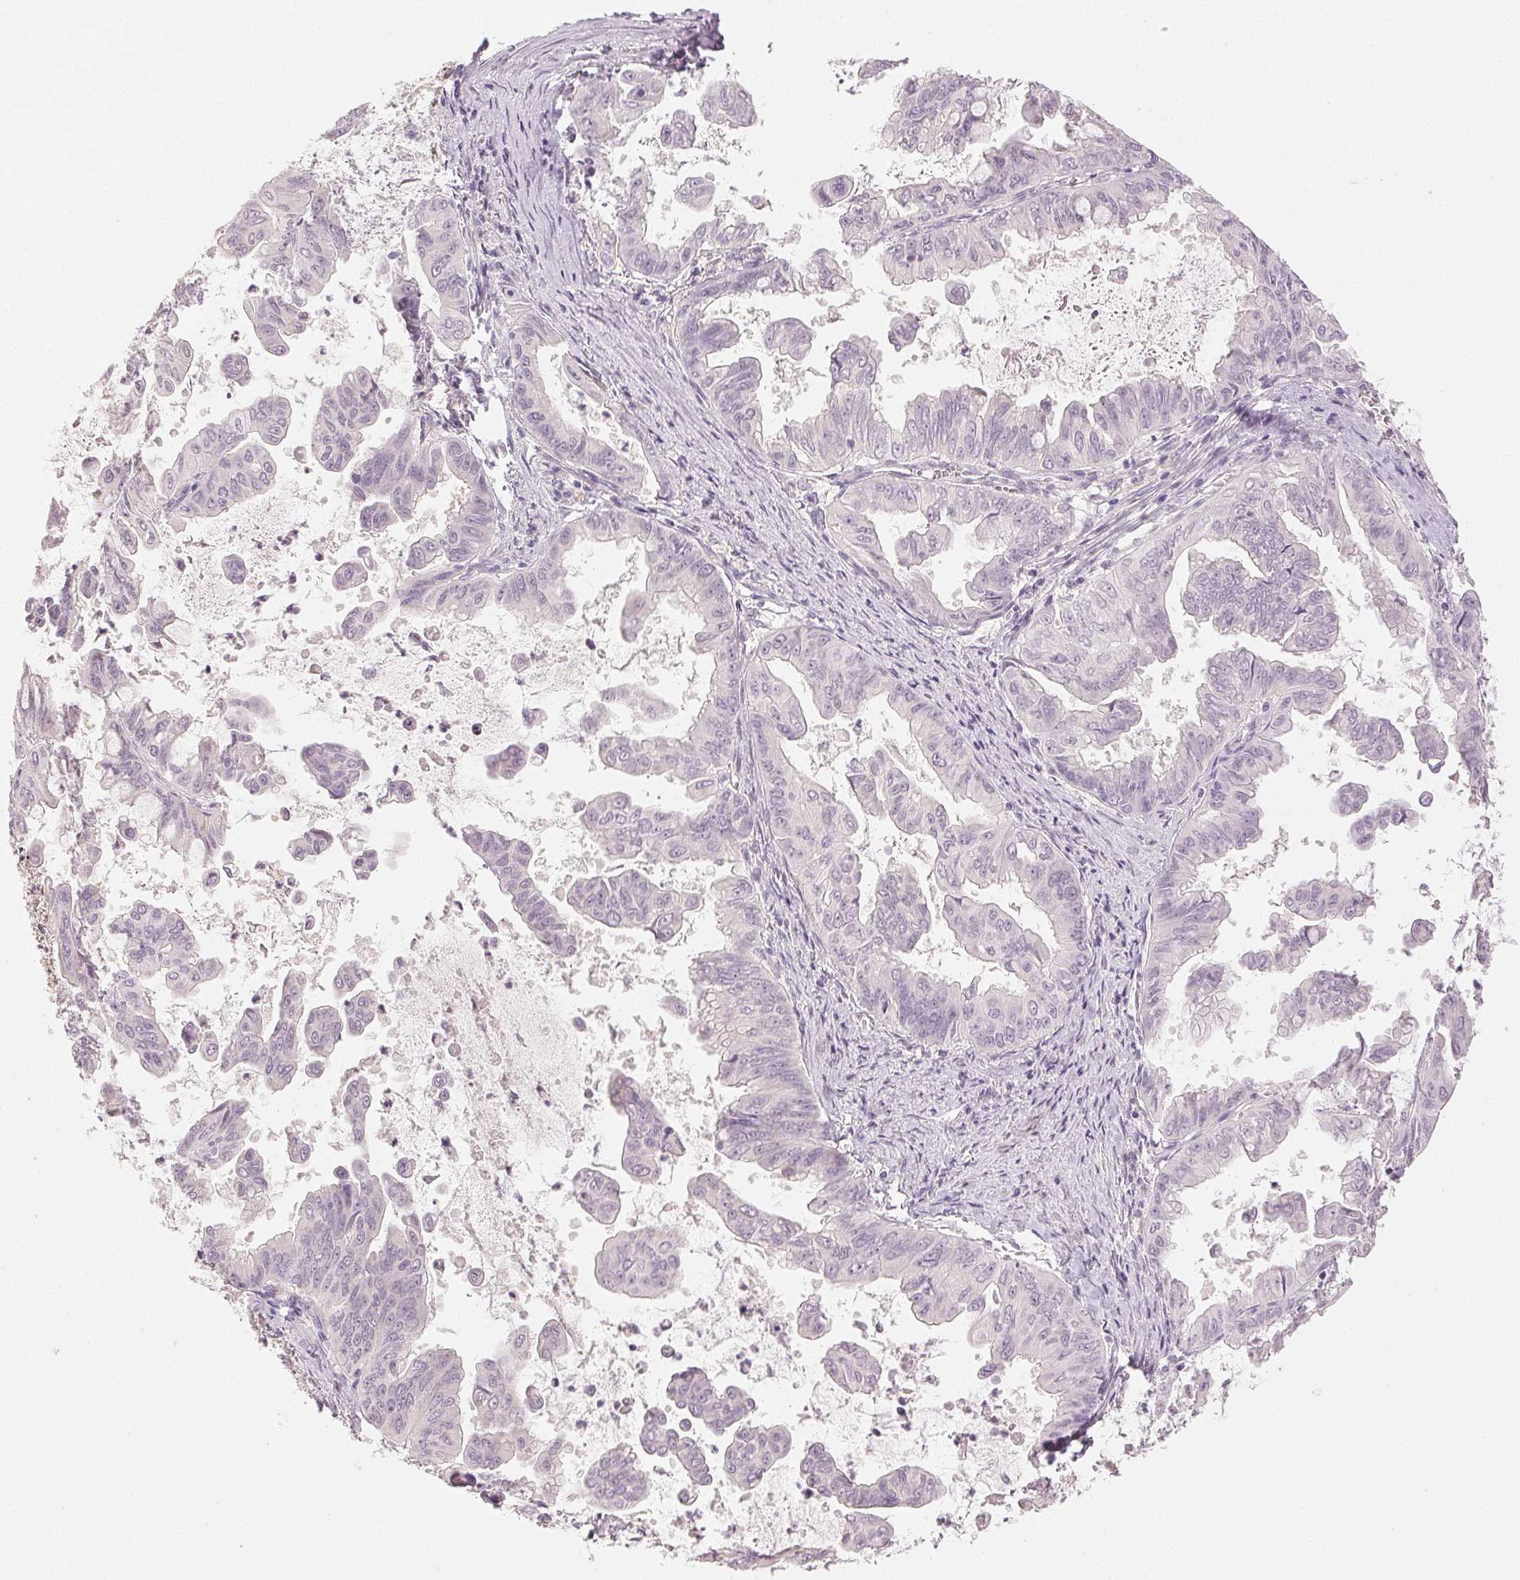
{"staining": {"intensity": "negative", "quantity": "none", "location": "none"}, "tissue": "stomach cancer", "cell_type": "Tumor cells", "image_type": "cancer", "snomed": [{"axis": "morphology", "description": "Adenocarcinoma, NOS"}, {"axis": "topography", "description": "Stomach, upper"}], "caption": "Immunohistochemical staining of human stomach cancer (adenocarcinoma) reveals no significant expression in tumor cells.", "gene": "MAP1LC3A", "patient": {"sex": "male", "age": 80}}